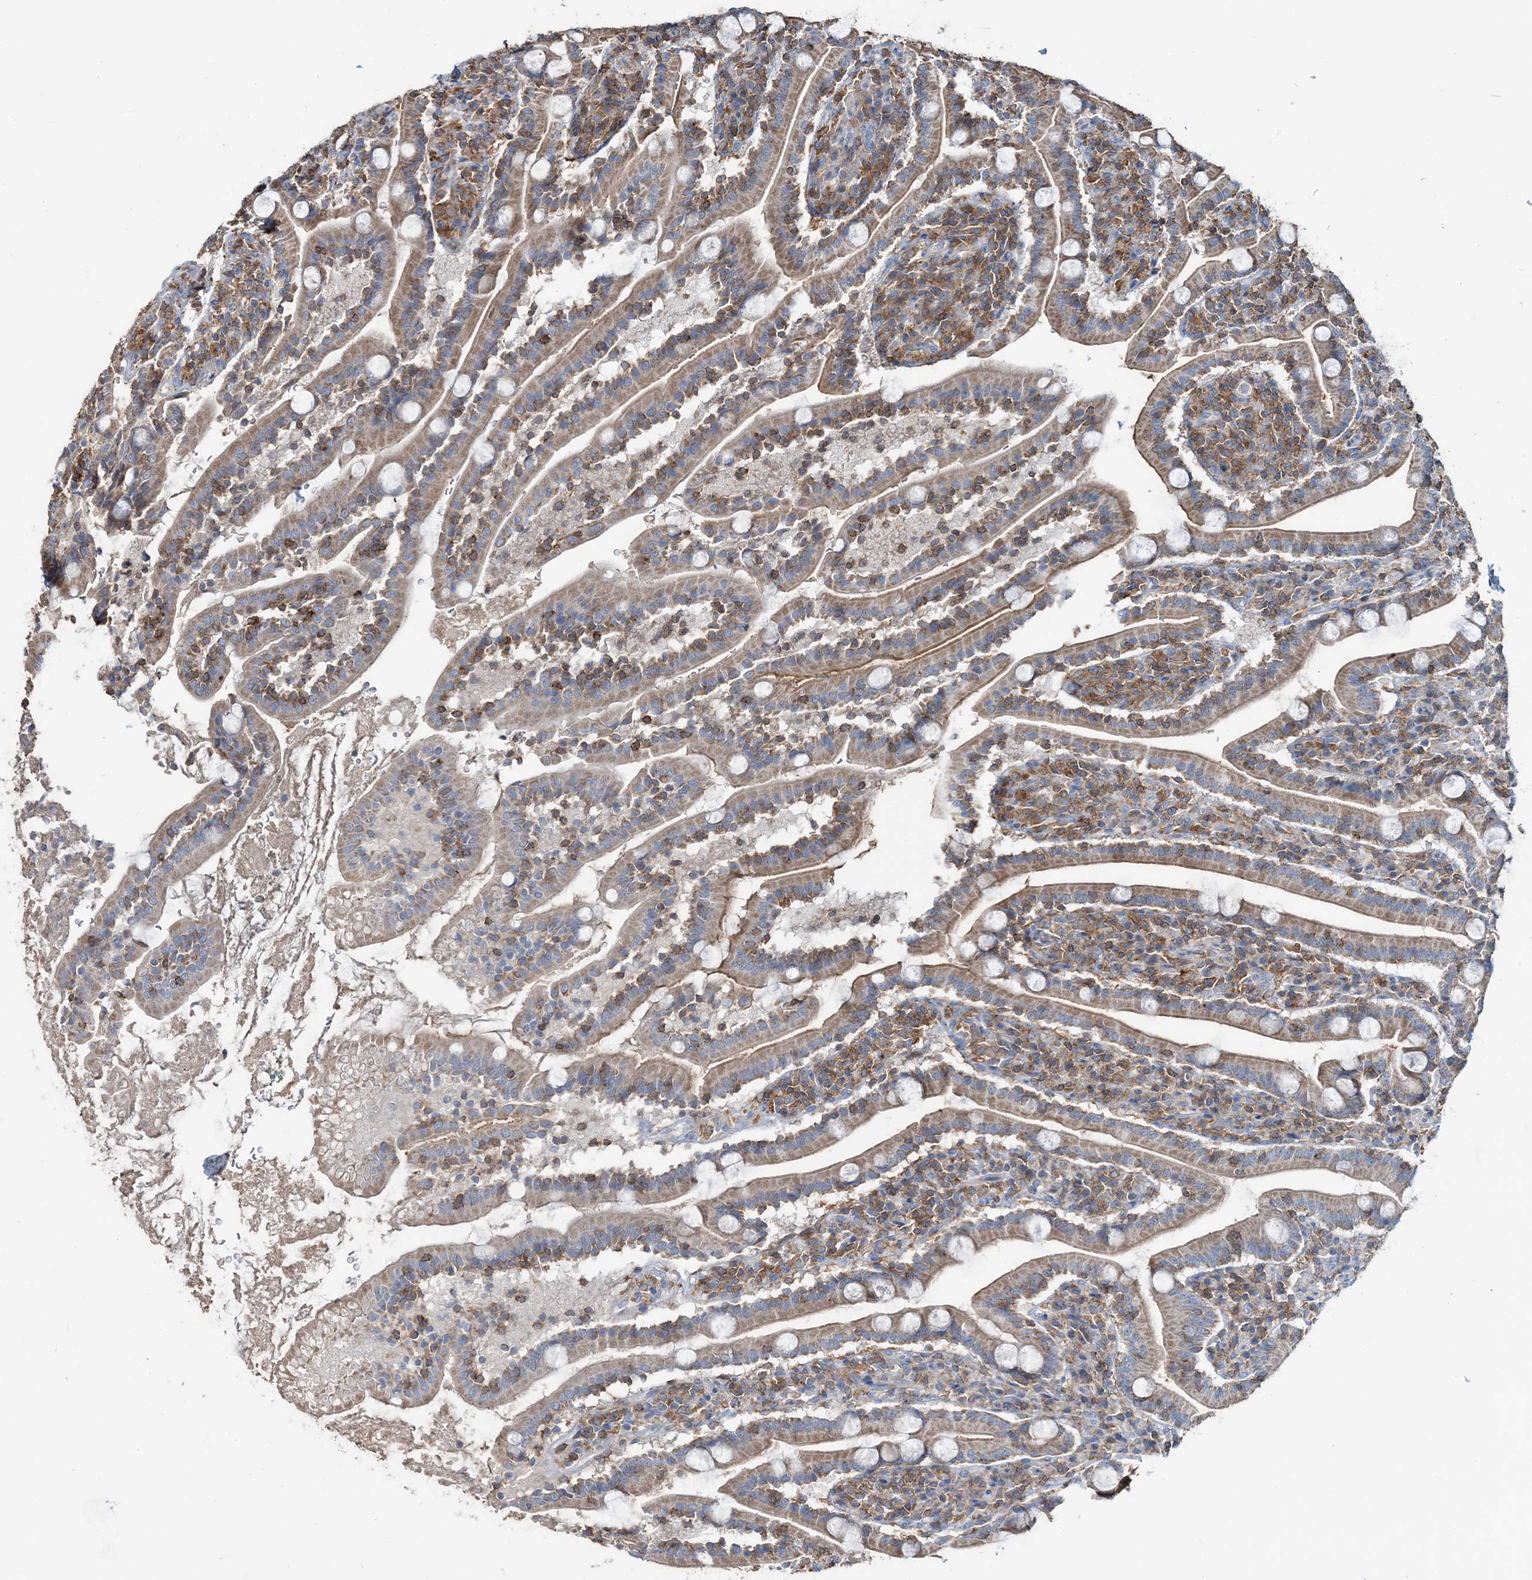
{"staining": {"intensity": "moderate", "quantity": ">75%", "location": "cytoplasmic/membranous"}, "tissue": "duodenum", "cell_type": "Glandular cells", "image_type": "normal", "snomed": [{"axis": "morphology", "description": "Normal tissue, NOS"}, {"axis": "topography", "description": "Duodenum"}], "caption": "Approximately >75% of glandular cells in unremarkable human duodenum demonstrate moderate cytoplasmic/membranous protein positivity as visualized by brown immunohistochemical staining.", "gene": "TMLHE", "patient": {"sex": "male", "age": 35}}